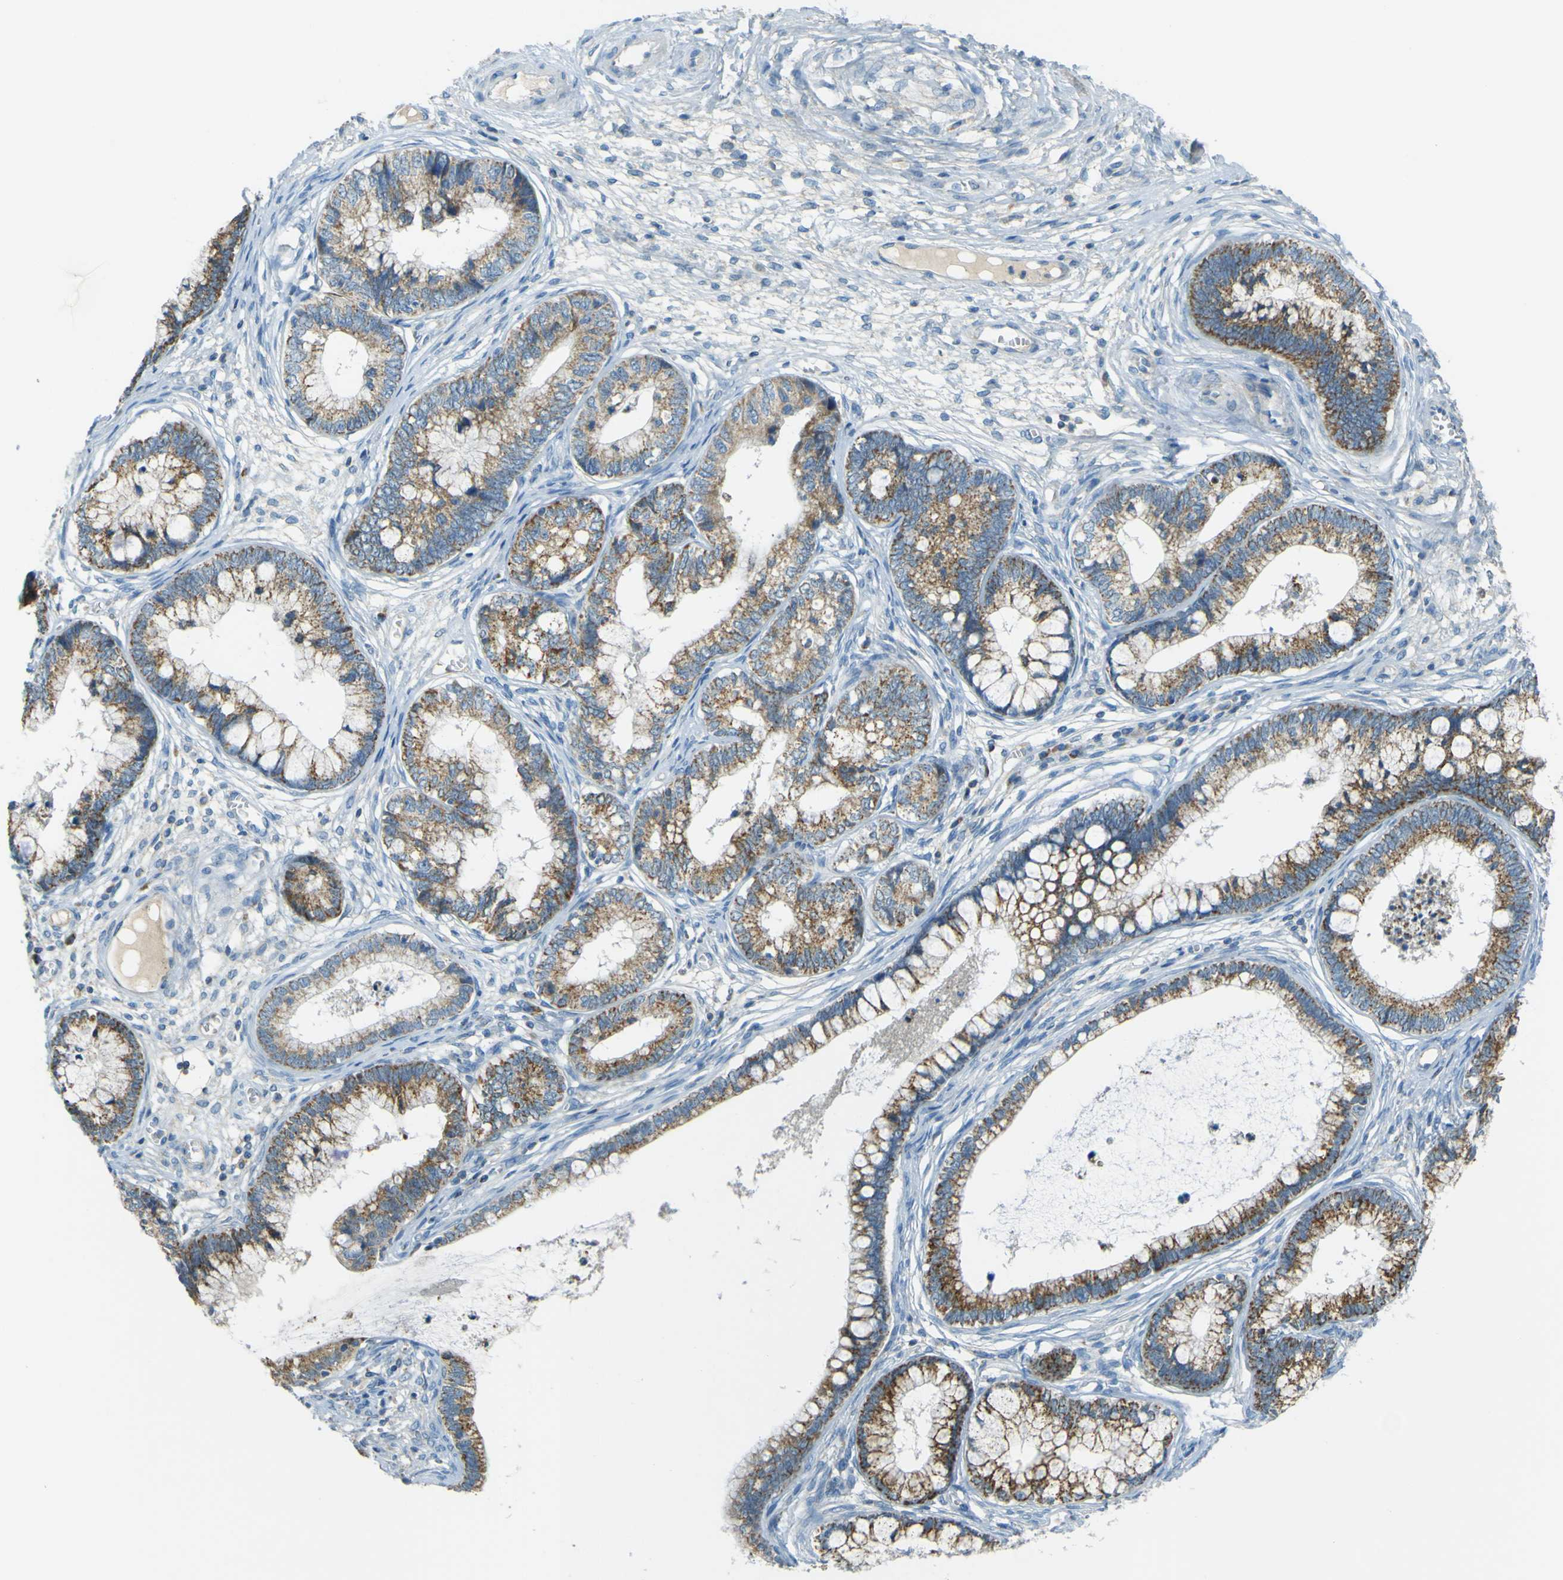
{"staining": {"intensity": "moderate", "quantity": ">75%", "location": "cytoplasmic/membranous"}, "tissue": "cervical cancer", "cell_type": "Tumor cells", "image_type": "cancer", "snomed": [{"axis": "morphology", "description": "Adenocarcinoma, NOS"}, {"axis": "topography", "description": "Cervix"}], "caption": "Protein staining of cervical cancer tissue shows moderate cytoplasmic/membranous staining in approximately >75% of tumor cells.", "gene": "FKTN", "patient": {"sex": "female", "age": 44}}